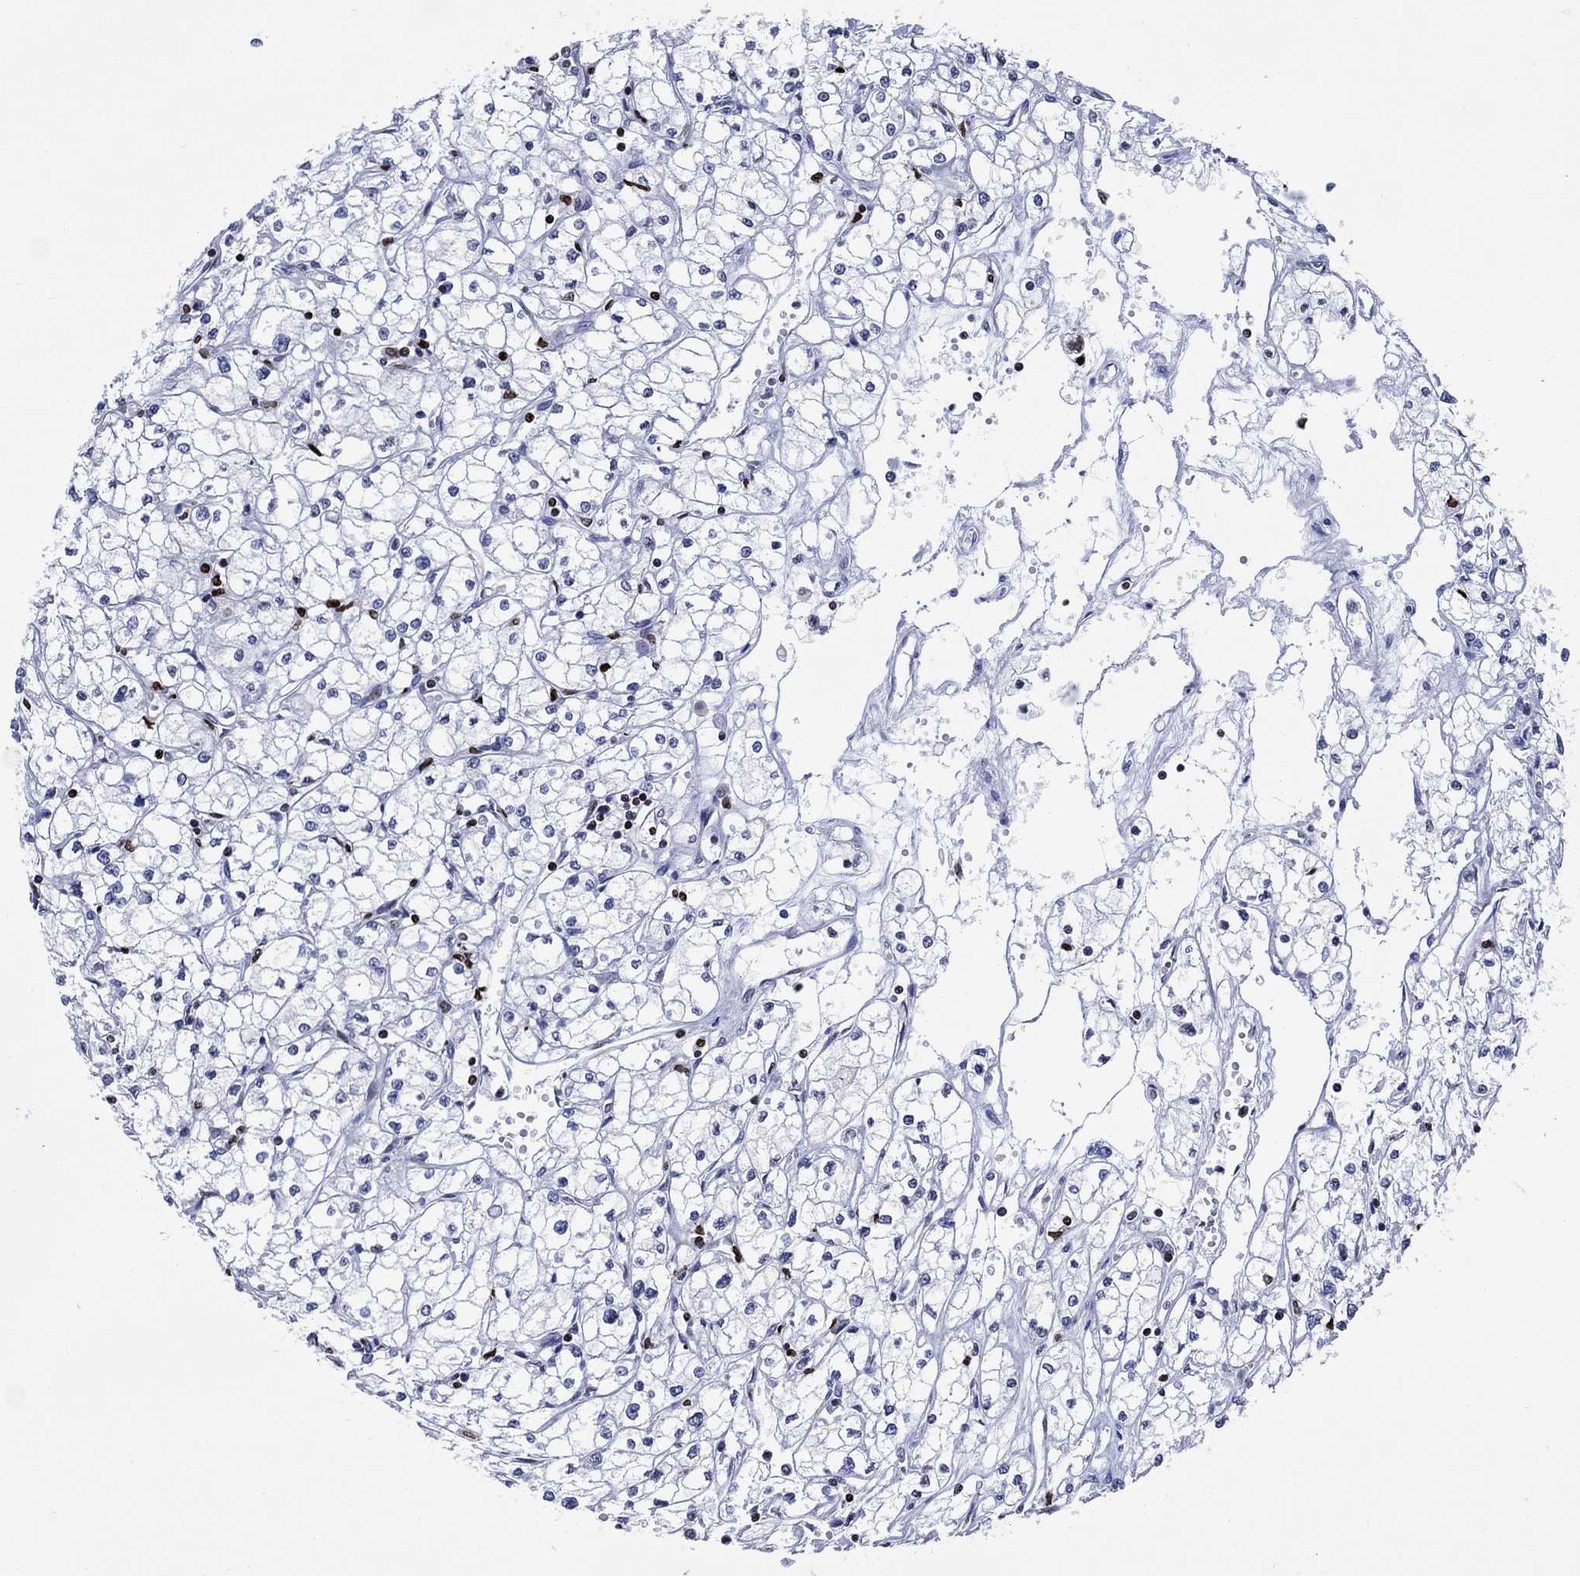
{"staining": {"intensity": "strong", "quantity": "<25%", "location": "nuclear"}, "tissue": "renal cancer", "cell_type": "Tumor cells", "image_type": "cancer", "snomed": [{"axis": "morphology", "description": "Adenocarcinoma, NOS"}, {"axis": "topography", "description": "Kidney"}], "caption": "Approximately <25% of tumor cells in human renal cancer demonstrate strong nuclear protein positivity as visualized by brown immunohistochemical staining.", "gene": "HMGA1", "patient": {"sex": "male", "age": 67}}